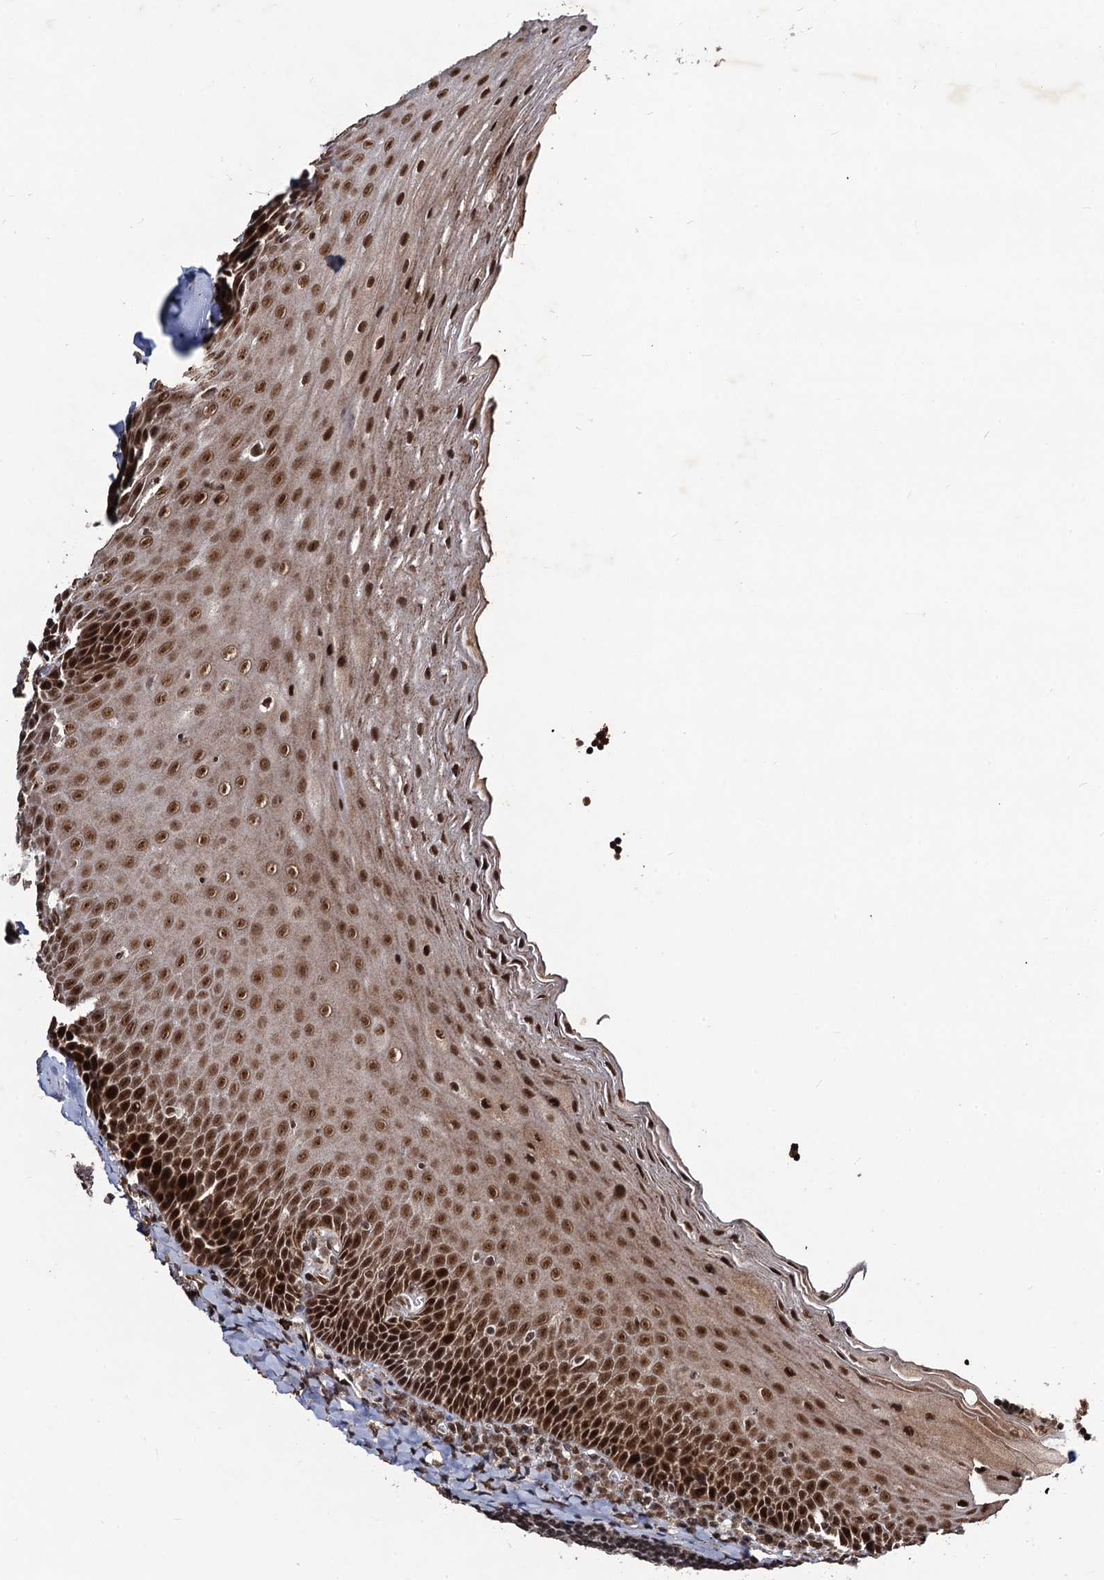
{"staining": {"intensity": "weak", "quantity": "25%-75%", "location": "nuclear"}, "tissue": "tonsil", "cell_type": "Non-germinal center cells", "image_type": "normal", "snomed": [{"axis": "morphology", "description": "Normal tissue, NOS"}, {"axis": "topography", "description": "Tonsil"}], "caption": "Immunohistochemical staining of normal human tonsil displays weak nuclear protein positivity in approximately 25%-75% of non-germinal center cells.", "gene": "SFSWAP", "patient": {"sex": "male", "age": 27}}